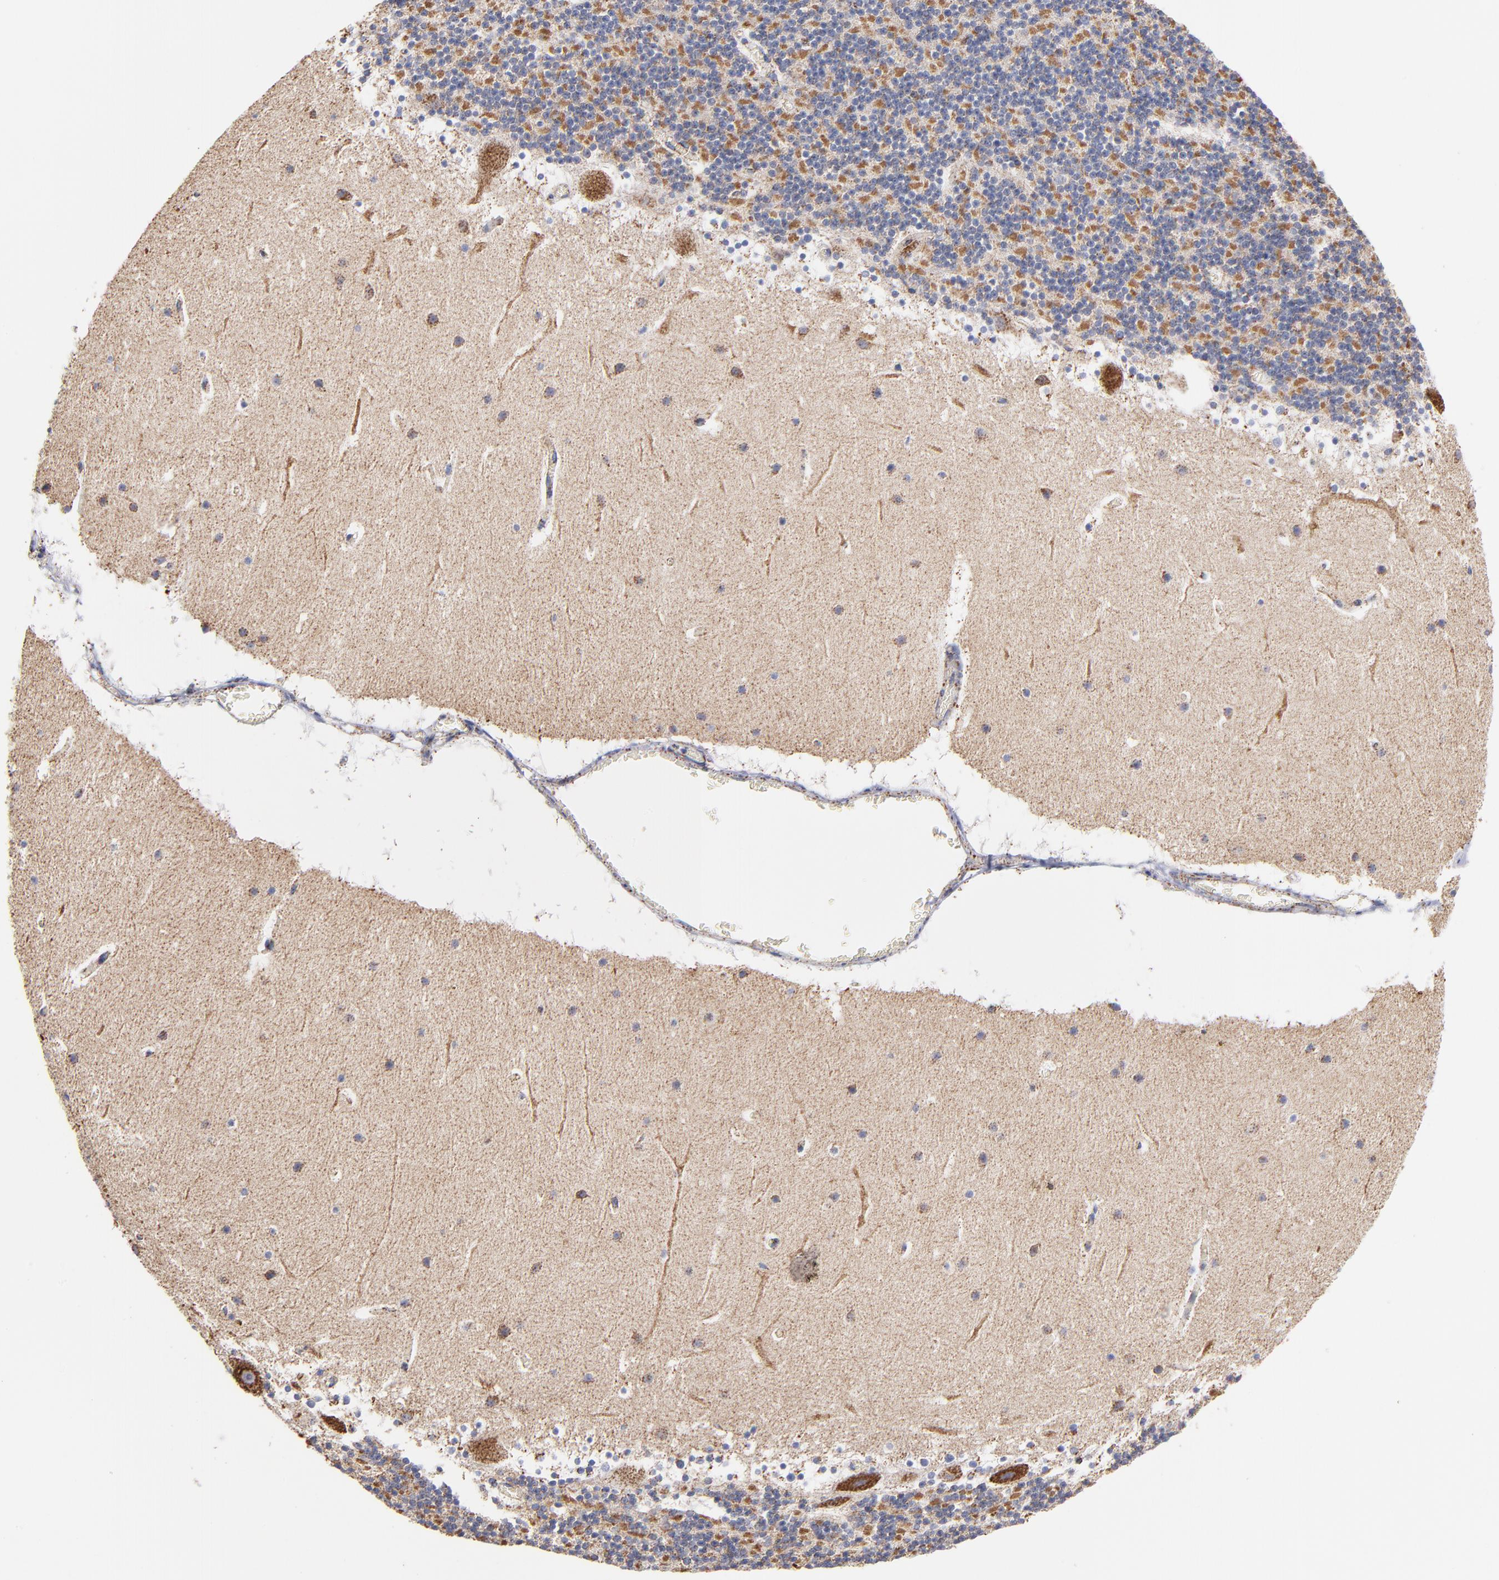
{"staining": {"intensity": "moderate", "quantity": "25%-75%", "location": "cytoplasmic/membranous"}, "tissue": "cerebellum", "cell_type": "Cells in granular layer", "image_type": "normal", "snomed": [{"axis": "morphology", "description": "Normal tissue, NOS"}, {"axis": "topography", "description": "Cerebellum"}], "caption": "Immunohistochemical staining of unremarkable cerebellum shows 25%-75% levels of moderate cytoplasmic/membranous protein staining in about 25%-75% of cells in granular layer. (brown staining indicates protein expression, while blue staining denotes nuclei).", "gene": "PHB1", "patient": {"sex": "male", "age": 45}}